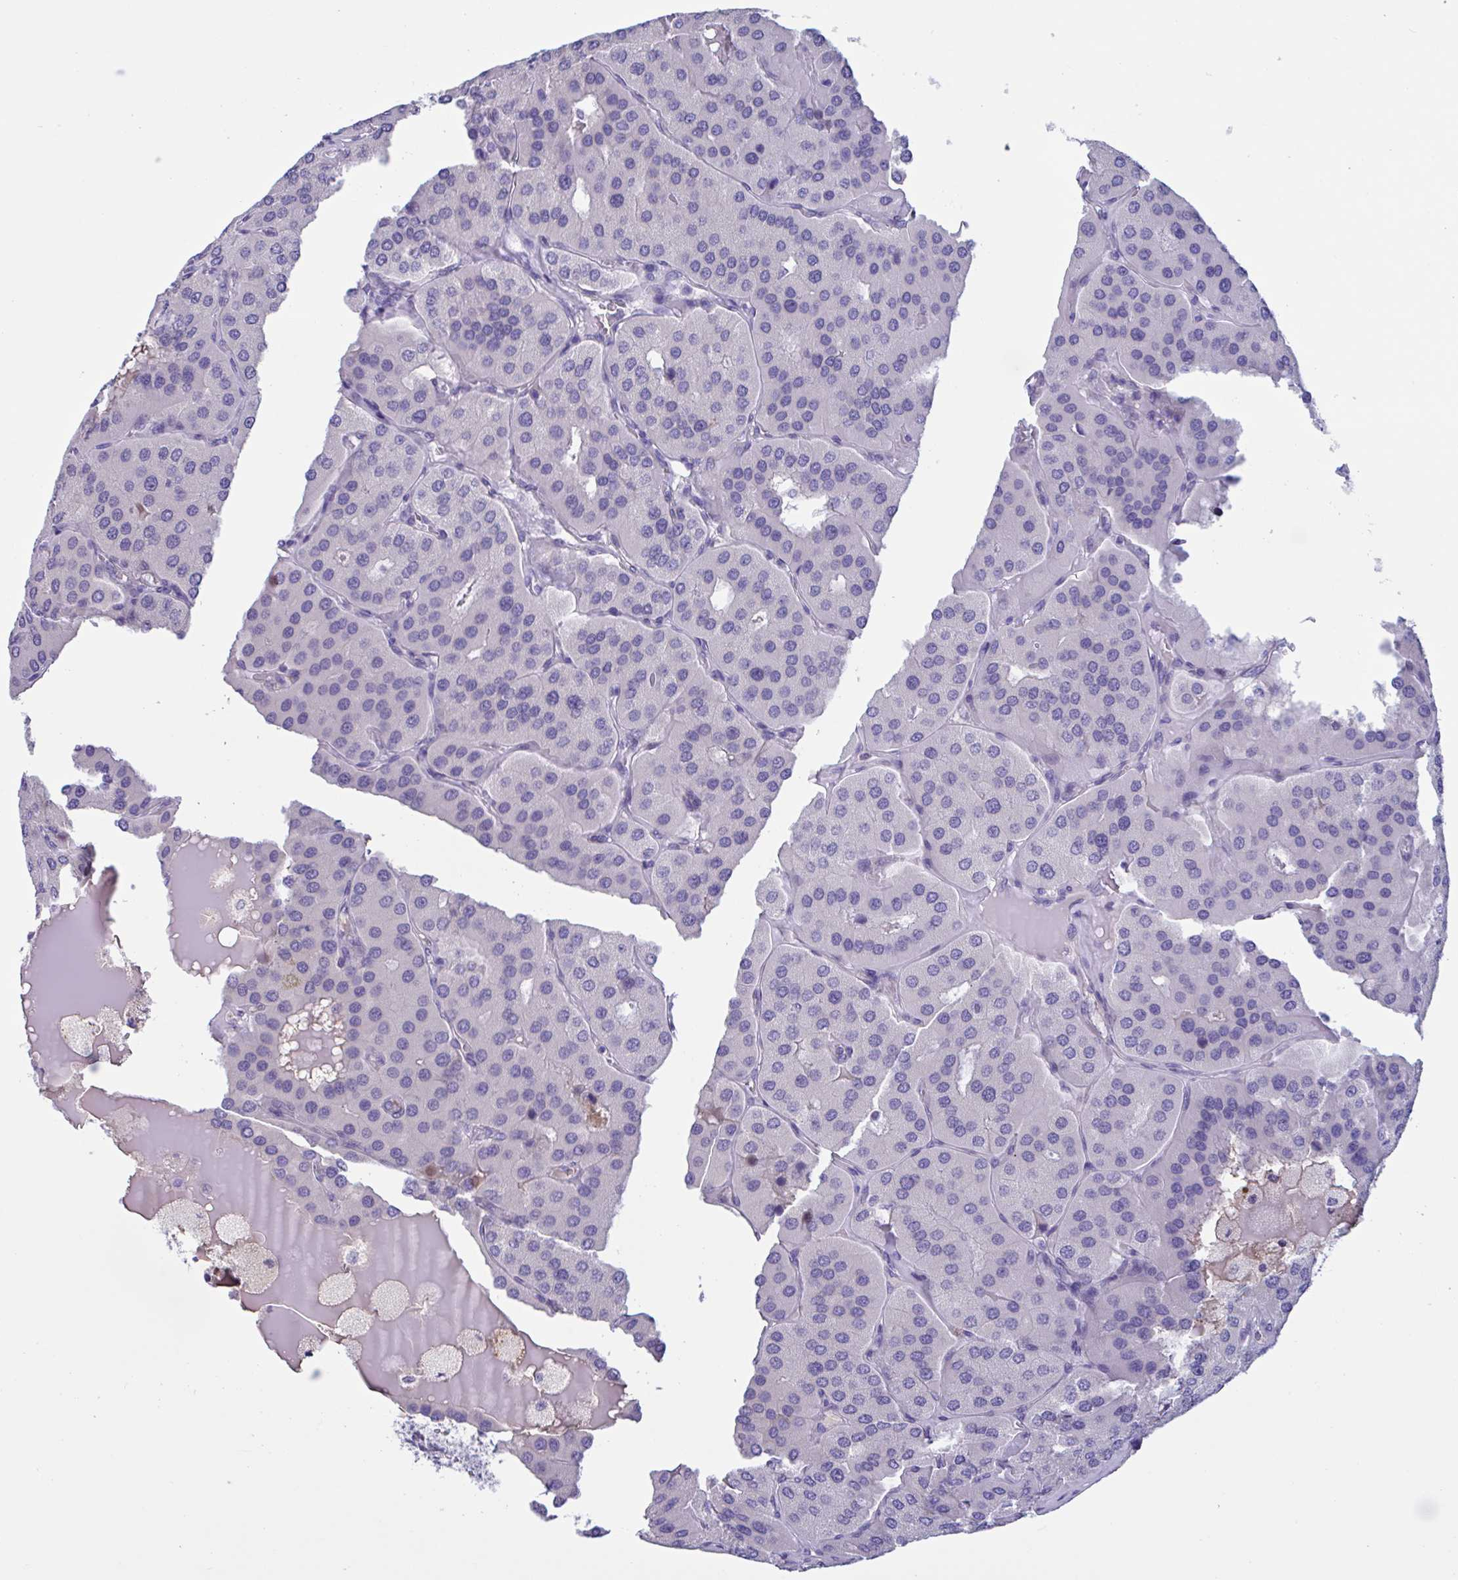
{"staining": {"intensity": "negative", "quantity": "none", "location": "none"}, "tissue": "parathyroid gland", "cell_type": "Glandular cells", "image_type": "normal", "snomed": [{"axis": "morphology", "description": "Normal tissue, NOS"}, {"axis": "morphology", "description": "Adenoma, NOS"}, {"axis": "topography", "description": "Parathyroid gland"}], "caption": "High magnification brightfield microscopy of unremarkable parathyroid gland stained with DAB (brown) and counterstained with hematoxylin (blue): glandular cells show no significant expression. (IHC, brightfield microscopy, high magnification).", "gene": "MS4A14", "patient": {"sex": "female", "age": 86}}